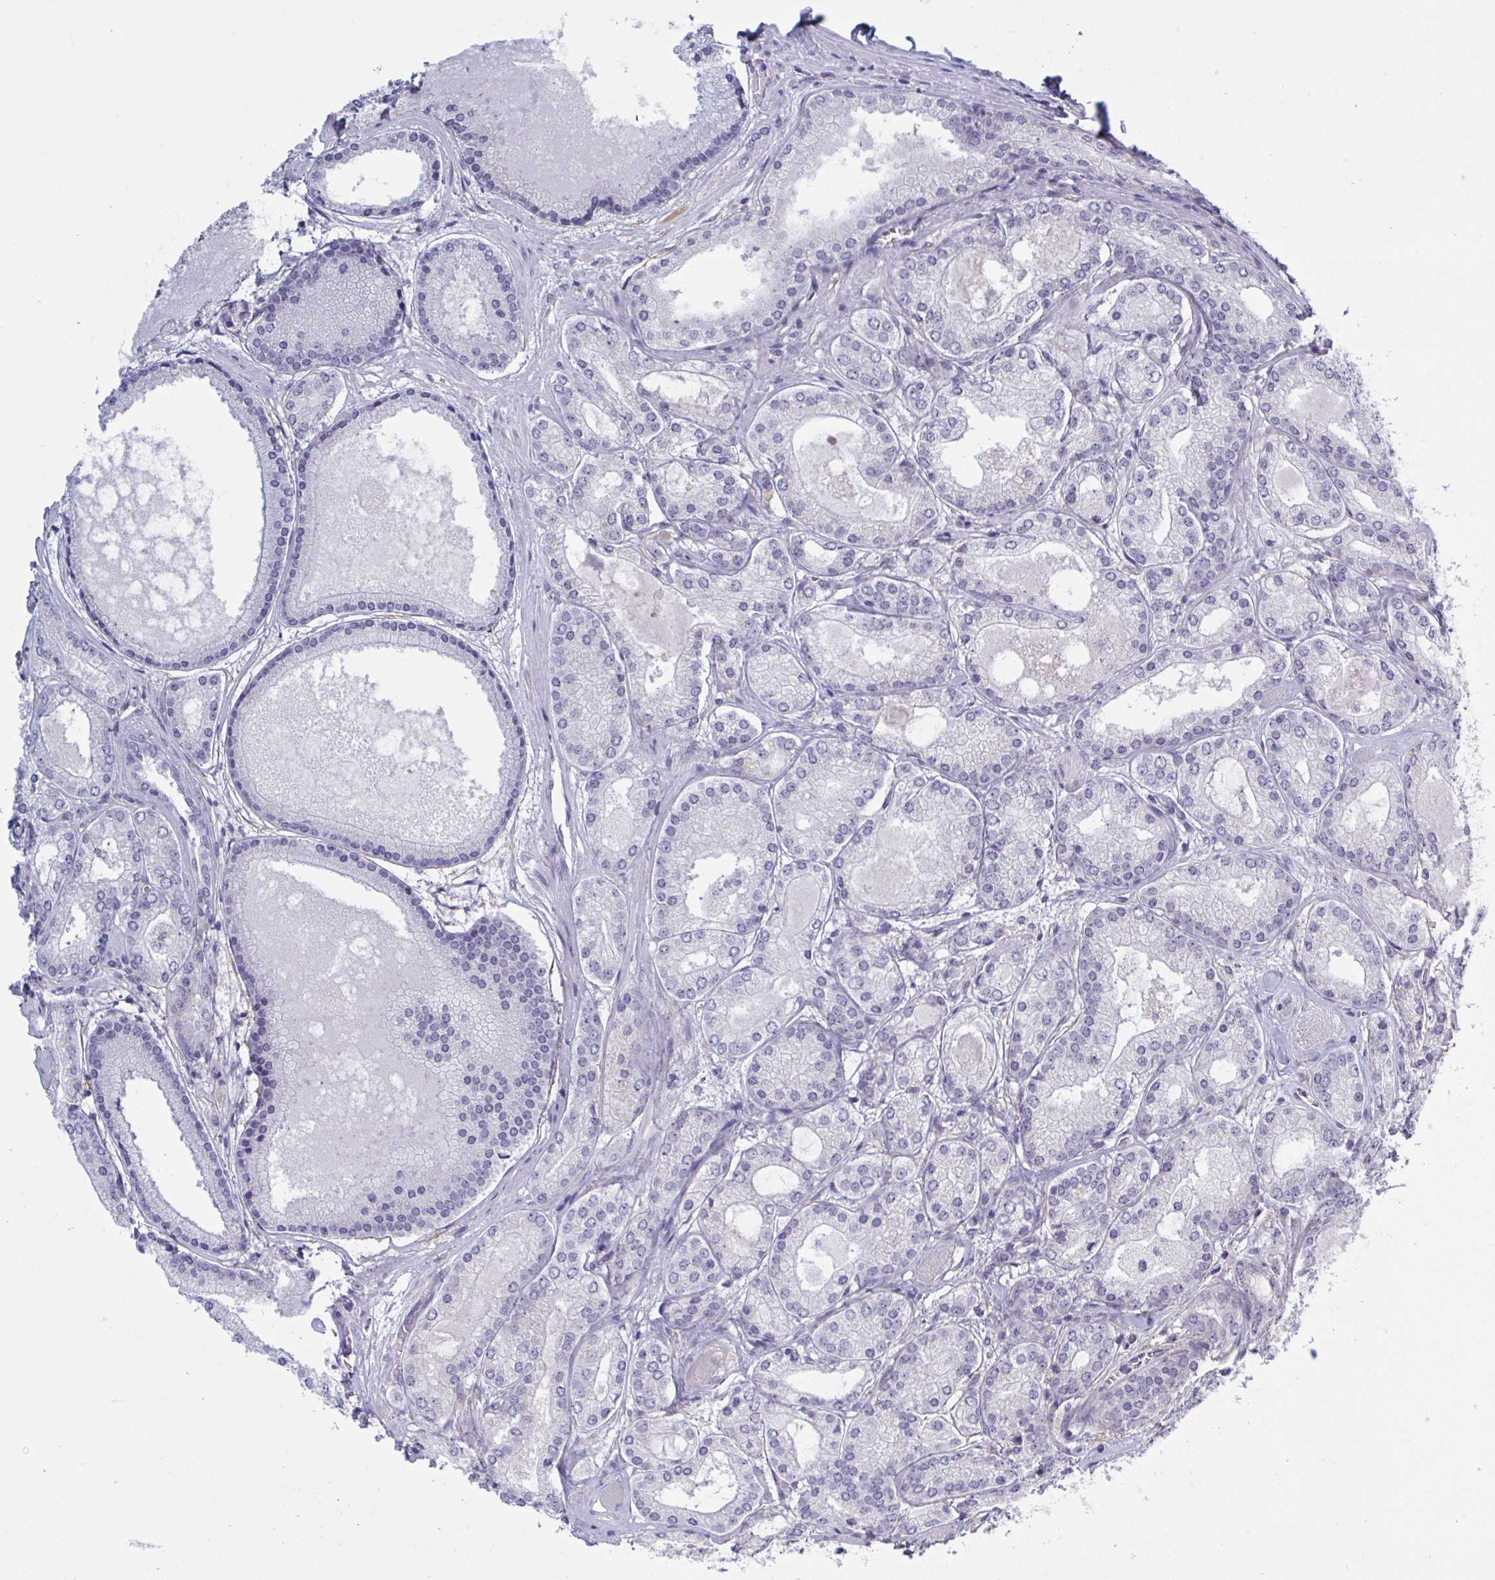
{"staining": {"intensity": "negative", "quantity": "none", "location": "none"}, "tissue": "prostate cancer", "cell_type": "Tumor cells", "image_type": "cancer", "snomed": [{"axis": "morphology", "description": "Adenocarcinoma, High grade"}, {"axis": "topography", "description": "Prostate"}], "caption": "There is no significant positivity in tumor cells of prostate cancer.", "gene": "TCEAL8", "patient": {"sex": "male", "age": 67}}